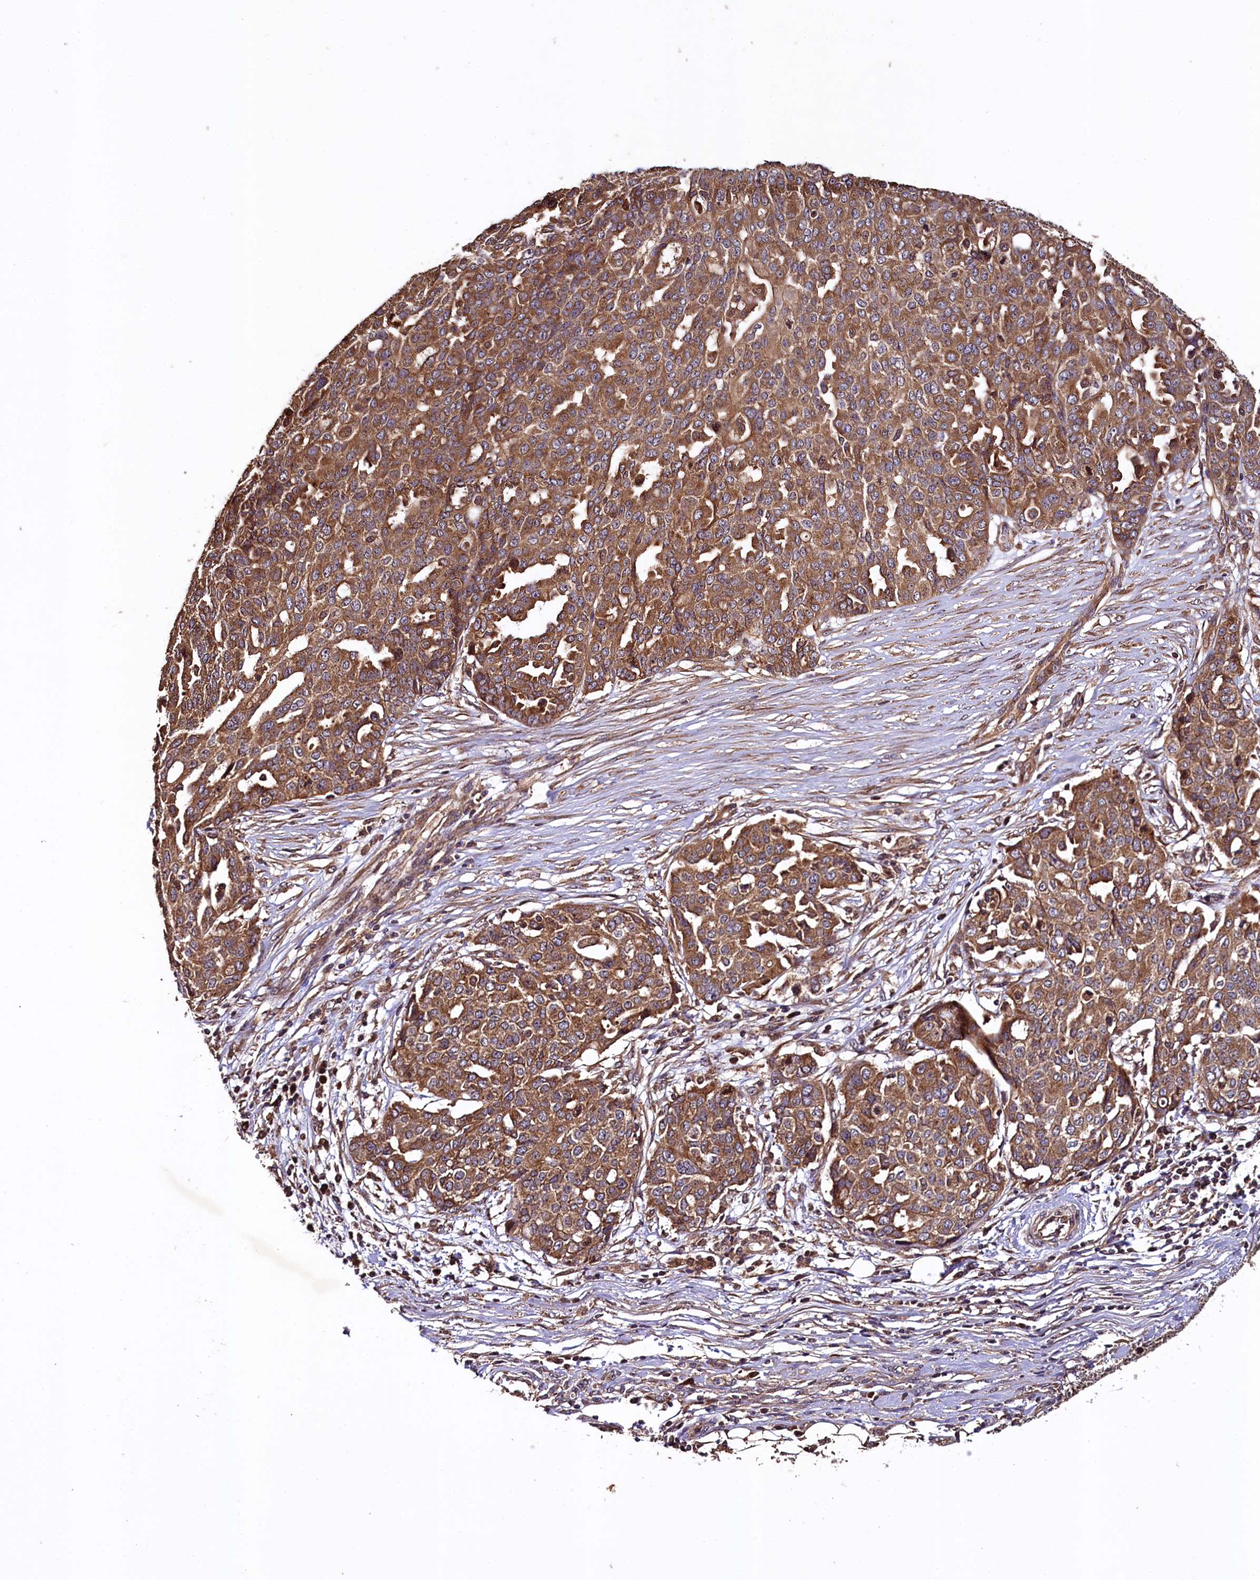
{"staining": {"intensity": "moderate", "quantity": ">75%", "location": "cytoplasmic/membranous"}, "tissue": "ovarian cancer", "cell_type": "Tumor cells", "image_type": "cancer", "snomed": [{"axis": "morphology", "description": "Cystadenocarcinoma, serous, NOS"}, {"axis": "topography", "description": "Soft tissue"}, {"axis": "topography", "description": "Ovary"}], "caption": "Human ovarian cancer (serous cystadenocarcinoma) stained with a brown dye reveals moderate cytoplasmic/membranous positive staining in about >75% of tumor cells.", "gene": "KLC2", "patient": {"sex": "female", "age": 57}}